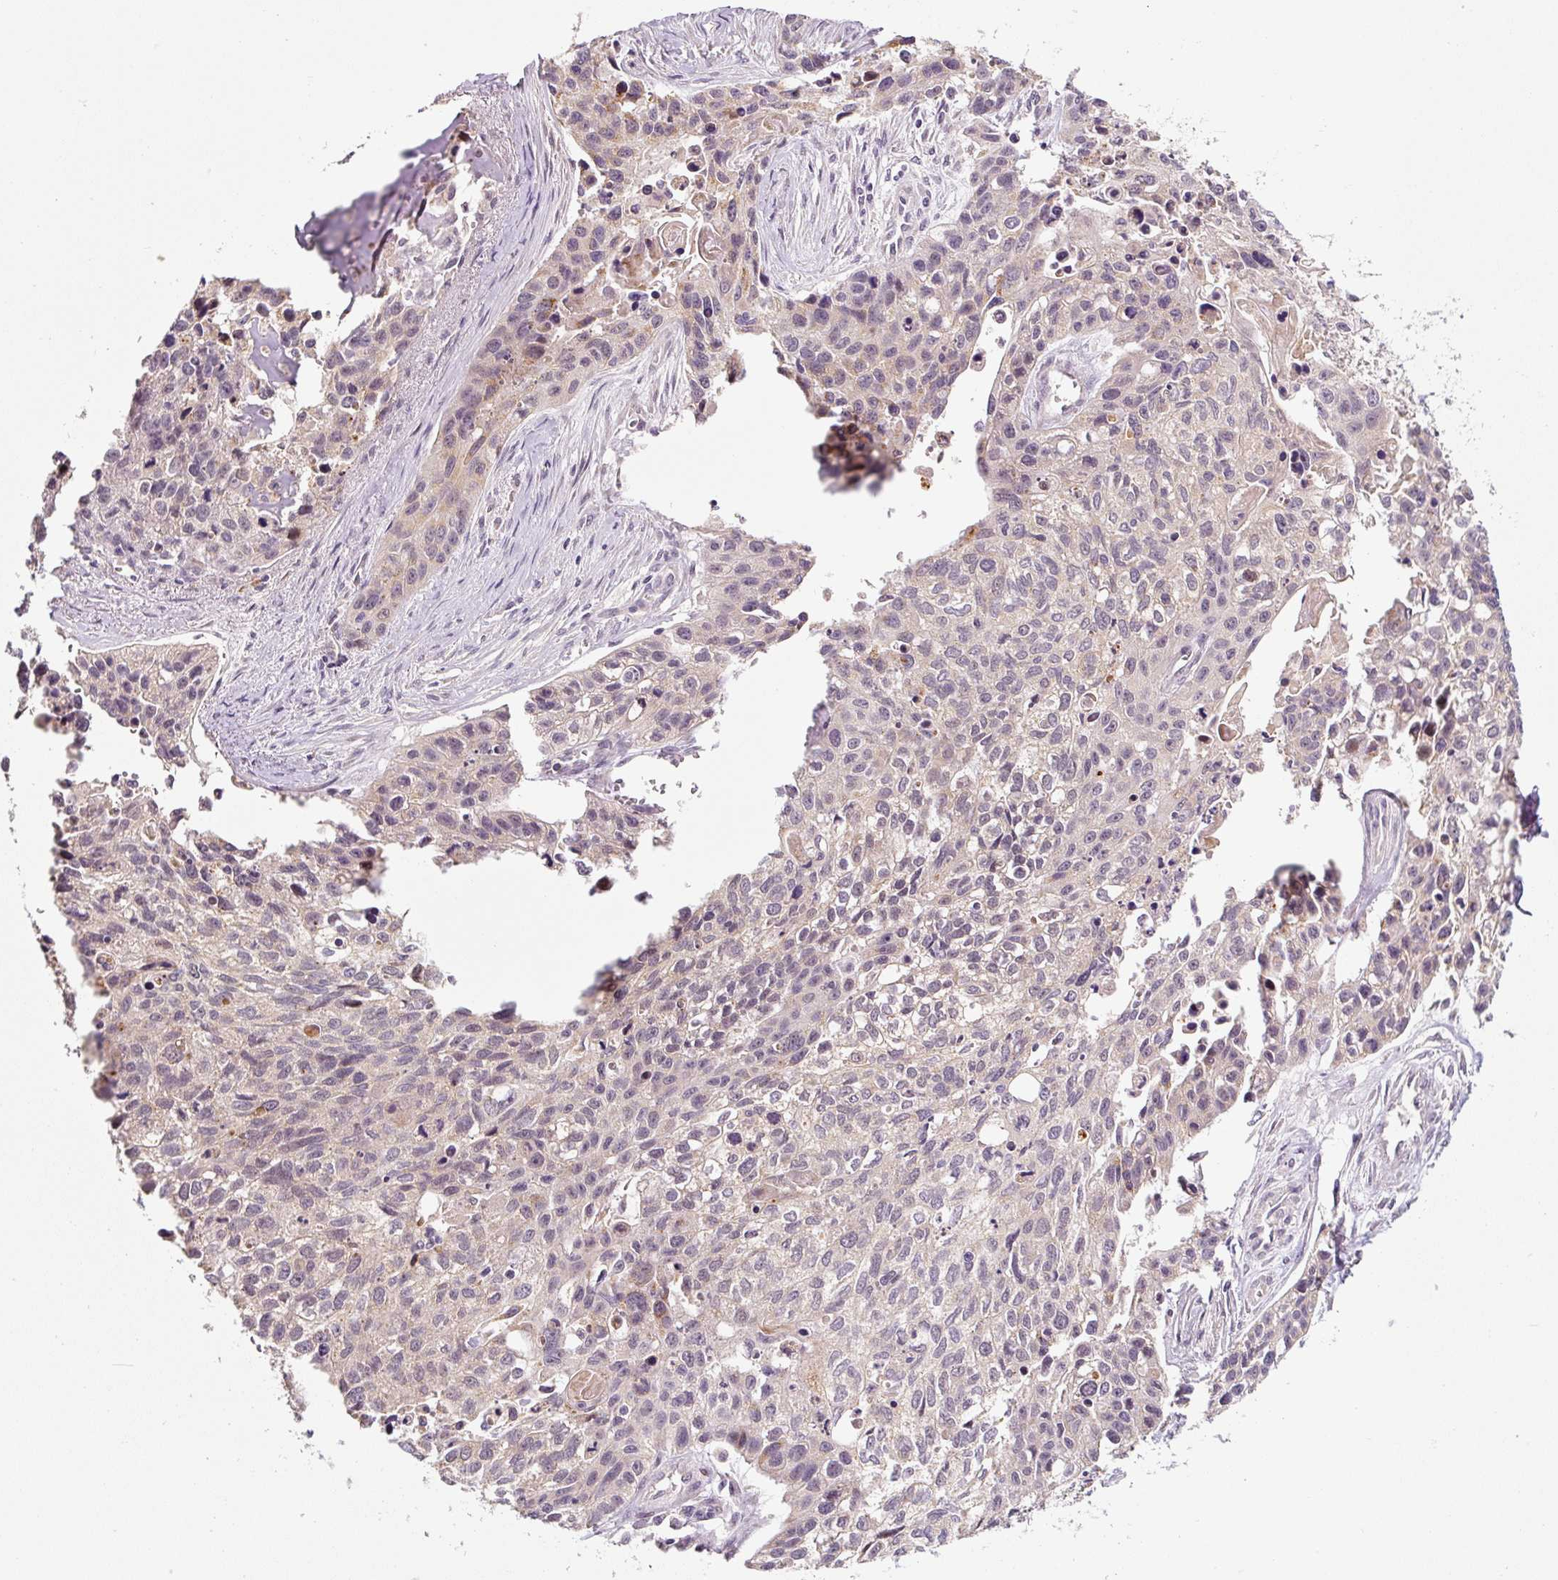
{"staining": {"intensity": "weak", "quantity": ">75%", "location": "cytoplasmic/membranous"}, "tissue": "lung cancer", "cell_type": "Tumor cells", "image_type": "cancer", "snomed": [{"axis": "morphology", "description": "Squamous cell carcinoma, NOS"}, {"axis": "topography", "description": "Lung"}], "caption": "Immunohistochemistry micrograph of neoplastic tissue: human lung squamous cell carcinoma stained using immunohistochemistry reveals low levels of weak protein expression localized specifically in the cytoplasmic/membranous of tumor cells, appearing as a cytoplasmic/membranous brown color.", "gene": "PRKAA2", "patient": {"sex": "male", "age": 74}}